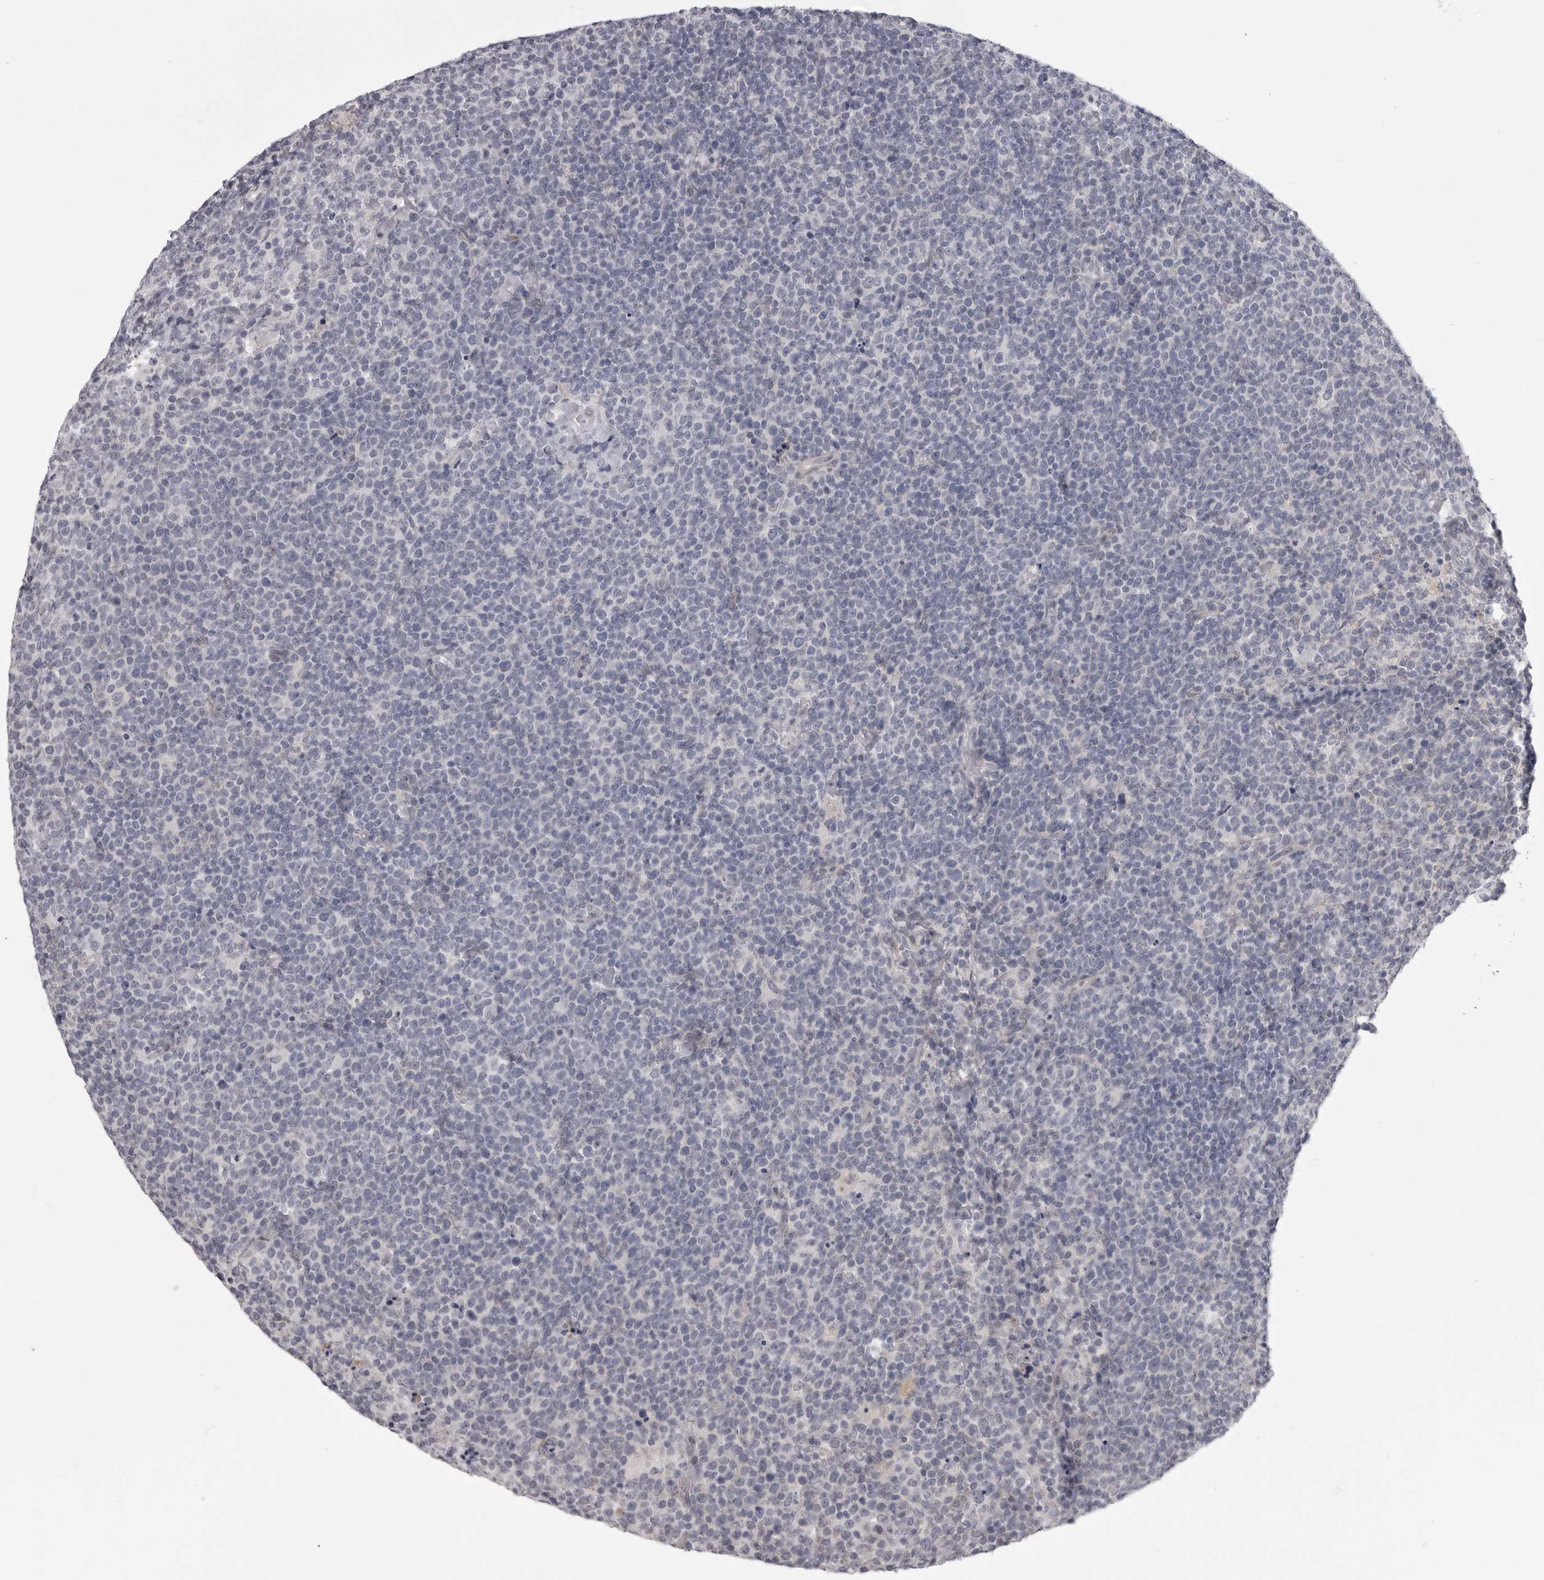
{"staining": {"intensity": "negative", "quantity": "none", "location": "none"}, "tissue": "lymphoma", "cell_type": "Tumor cells", "image_type": "cancer", "snomed": [{"axis": "morphology", "description": "Malignant lymphoma, non-Hodgkin's type, High grade"}, {"axis": "topography", "description": "Lymph node"}], "caption": "This is a photomicrograph of IHC staining of lymphoma, which shows no positivity in tumor cells.", "gene": "EPHA10", "patient": {"sex": "male", "age": 61}}